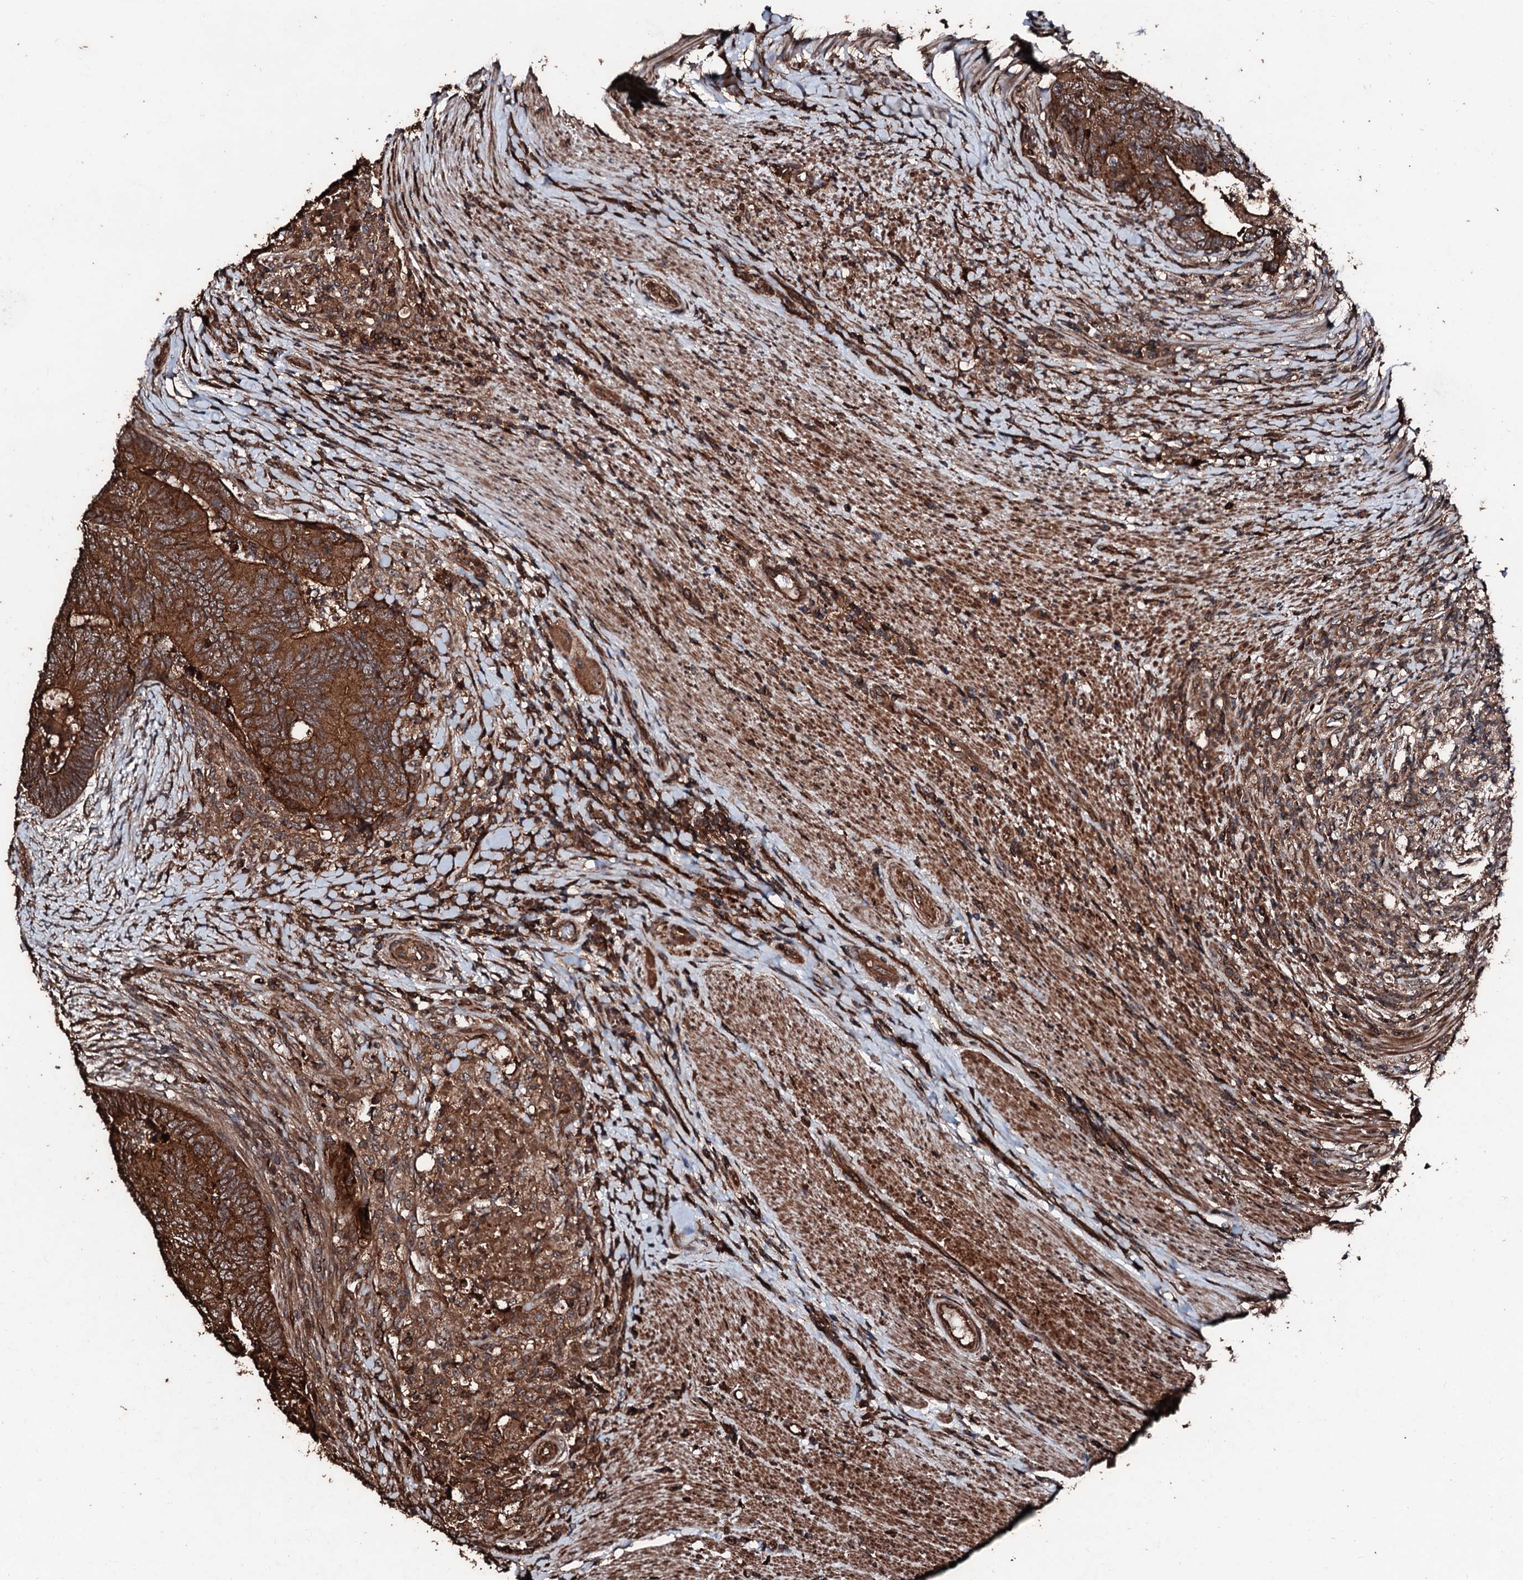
{"staining": {"intensity": "strong", "quantity": ">75%", "location": "cytoplasmic/membranous"}, "tissue": "colorectal cancer", "cell_type": "Tumor cells", "image_type": "cancer", "snomed": [{"axis": "morphology", "description": "Adenocarcinoma, NOS"}, {"axis": "topography", "description": "Colon"}], "caption": "About >75% of tumor cells in human adenocarcinoma (colorectal) demonstrate strong cytoplasmic/membranous protein positivity as visualized by brown immunohistochemical staining.", "gene": "KIF18A", "patient": {"sex": "female", "age": 67}}